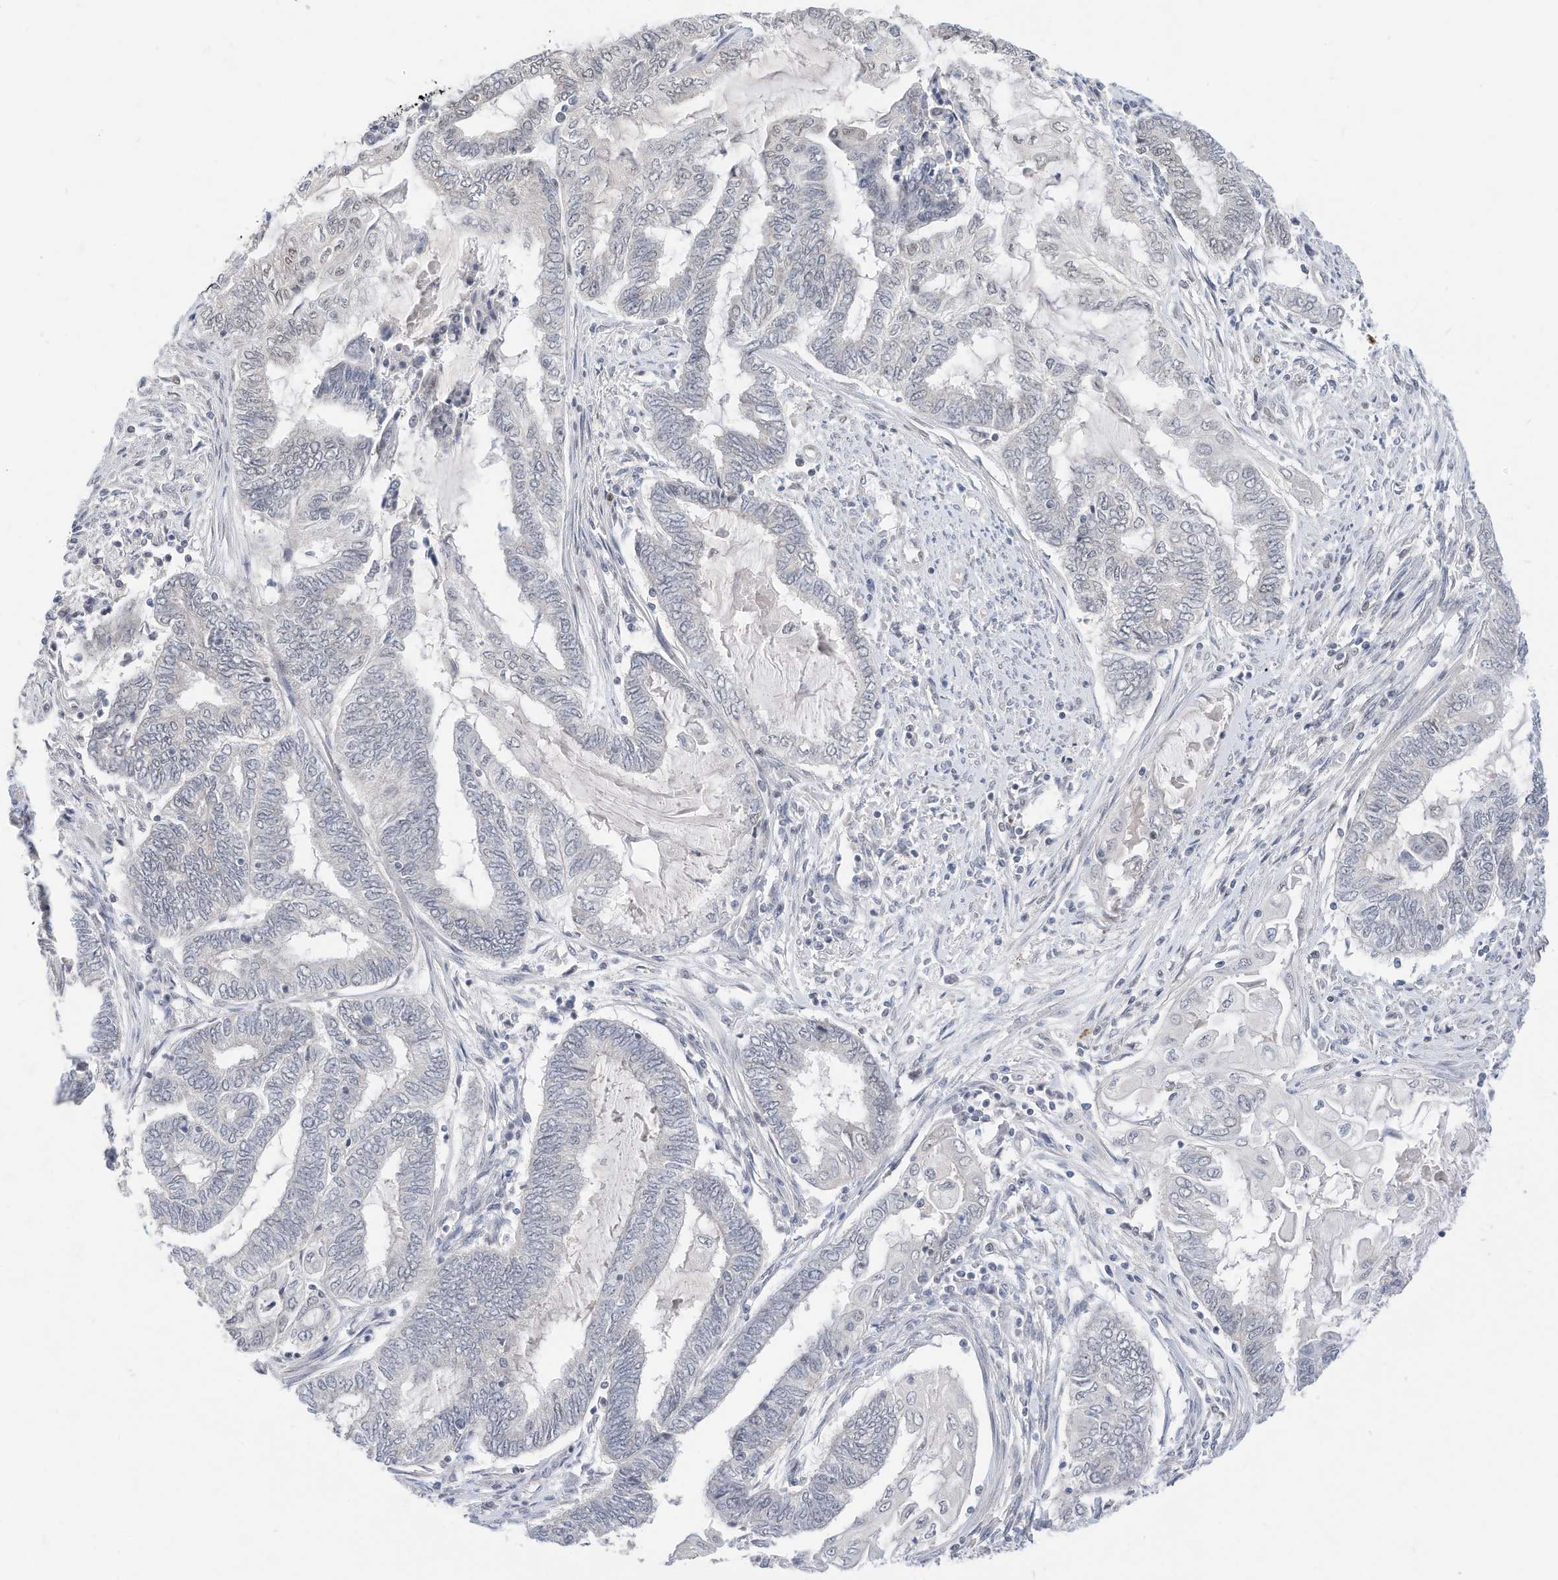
{"staining": {"intensity": "negative", "quantity": "none", "location": "none"}, "tissue": "endometrial cancer", "cell_type": "Tumor cells", "image_type": "cancer", "snomed": [{"axis": "morphology", "description": "Adenocarcinoma, NOS"}, {"axis": "topography", "description": "Uterus"}, {"axis": "topography", "description": "Endometrium"}], "caption": "Immunohistochemical staining of endometrial cancer shows no significant staining in tumor cells.", "gene": "OGT", "patient": {"sex": "female", "age": 70}}